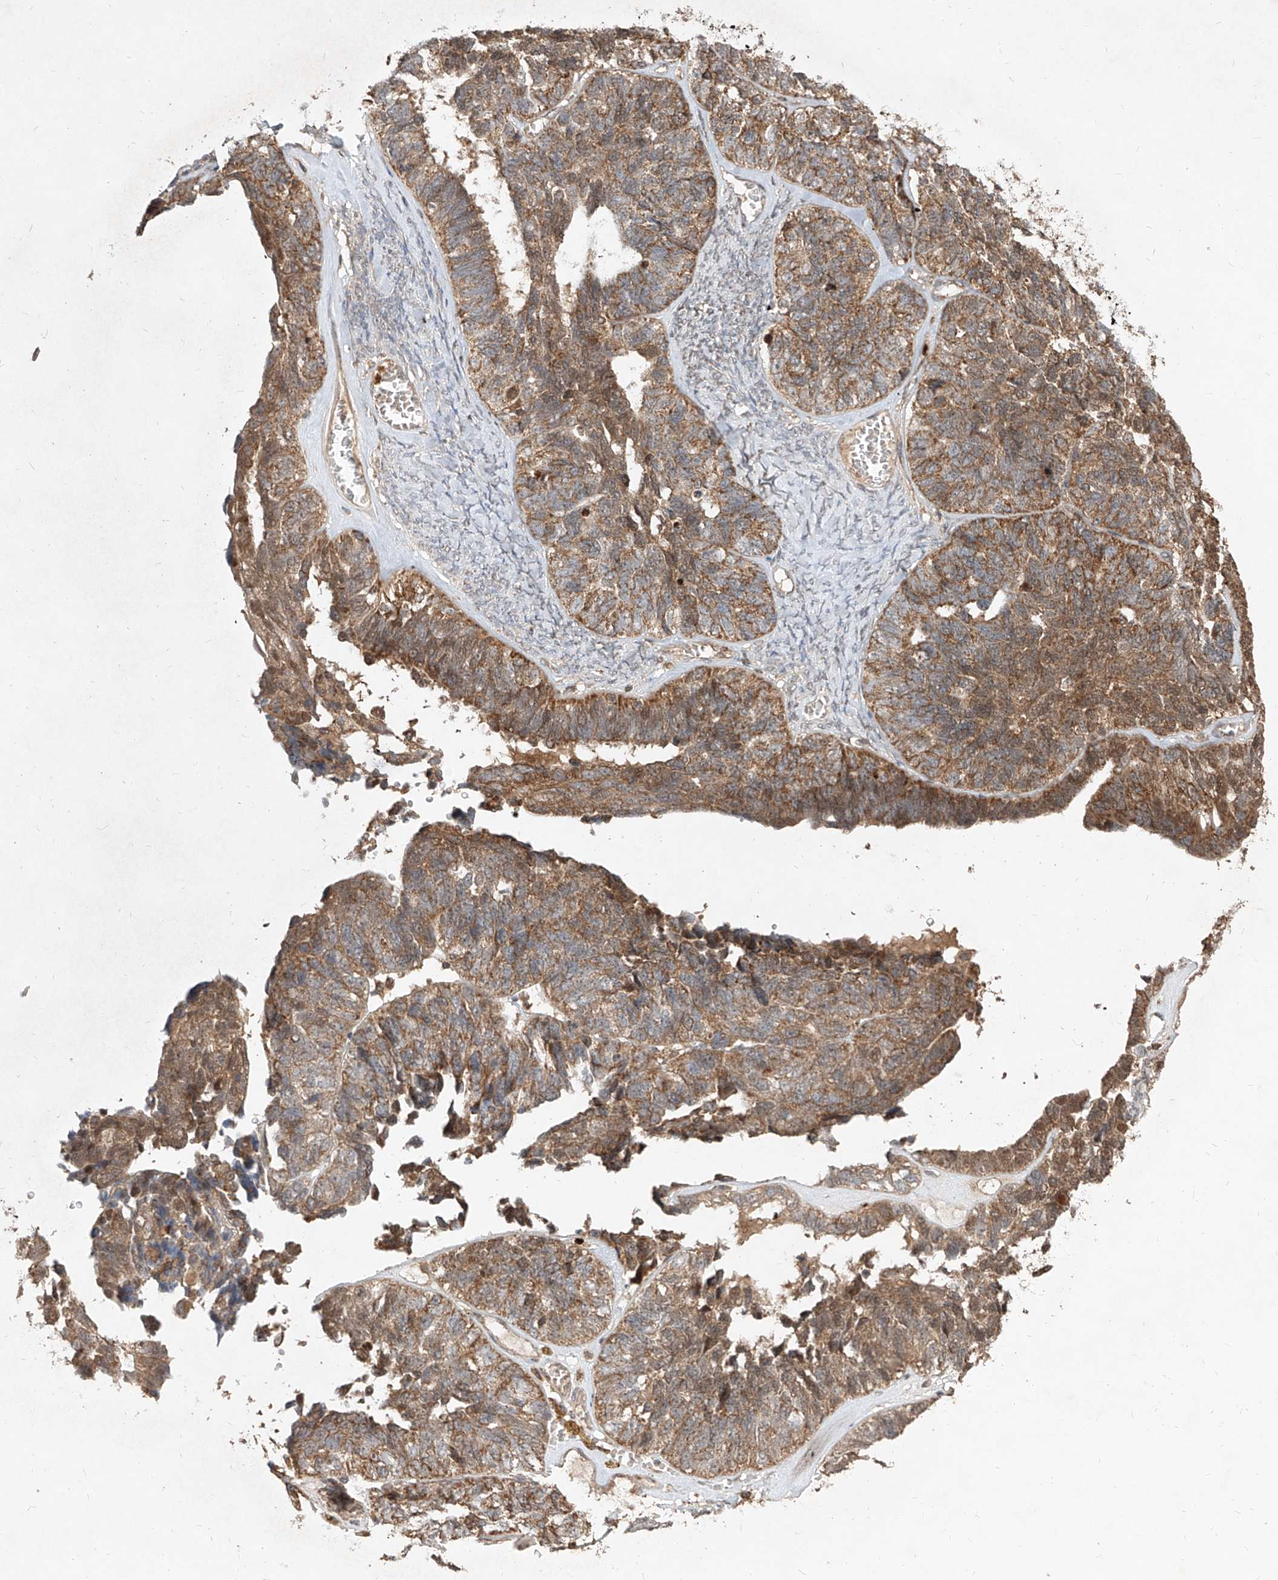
{"staining": {"intensity": "moderate", "quantity": ">75%", "location": "cytoplasmic/membranous"}, "tissue": "ovarian cancer", "cell_type": "Tumor cells", "image_type": "cancer", "snomed": [{"axis": "morphology", "description": "Cystadenocarcinoma, serous, NOS"}, {"axis": "topography", "description": "Ovary"}], "caption": "Protein expression analysis of human ovarian cancer (serous cystadenocarcinoma) reveals moderate cytoplasmic/membranous staining in about >75% of tumor cells.", "gene": "AIM2", "patient": {"sex": "female", "age": 79}}